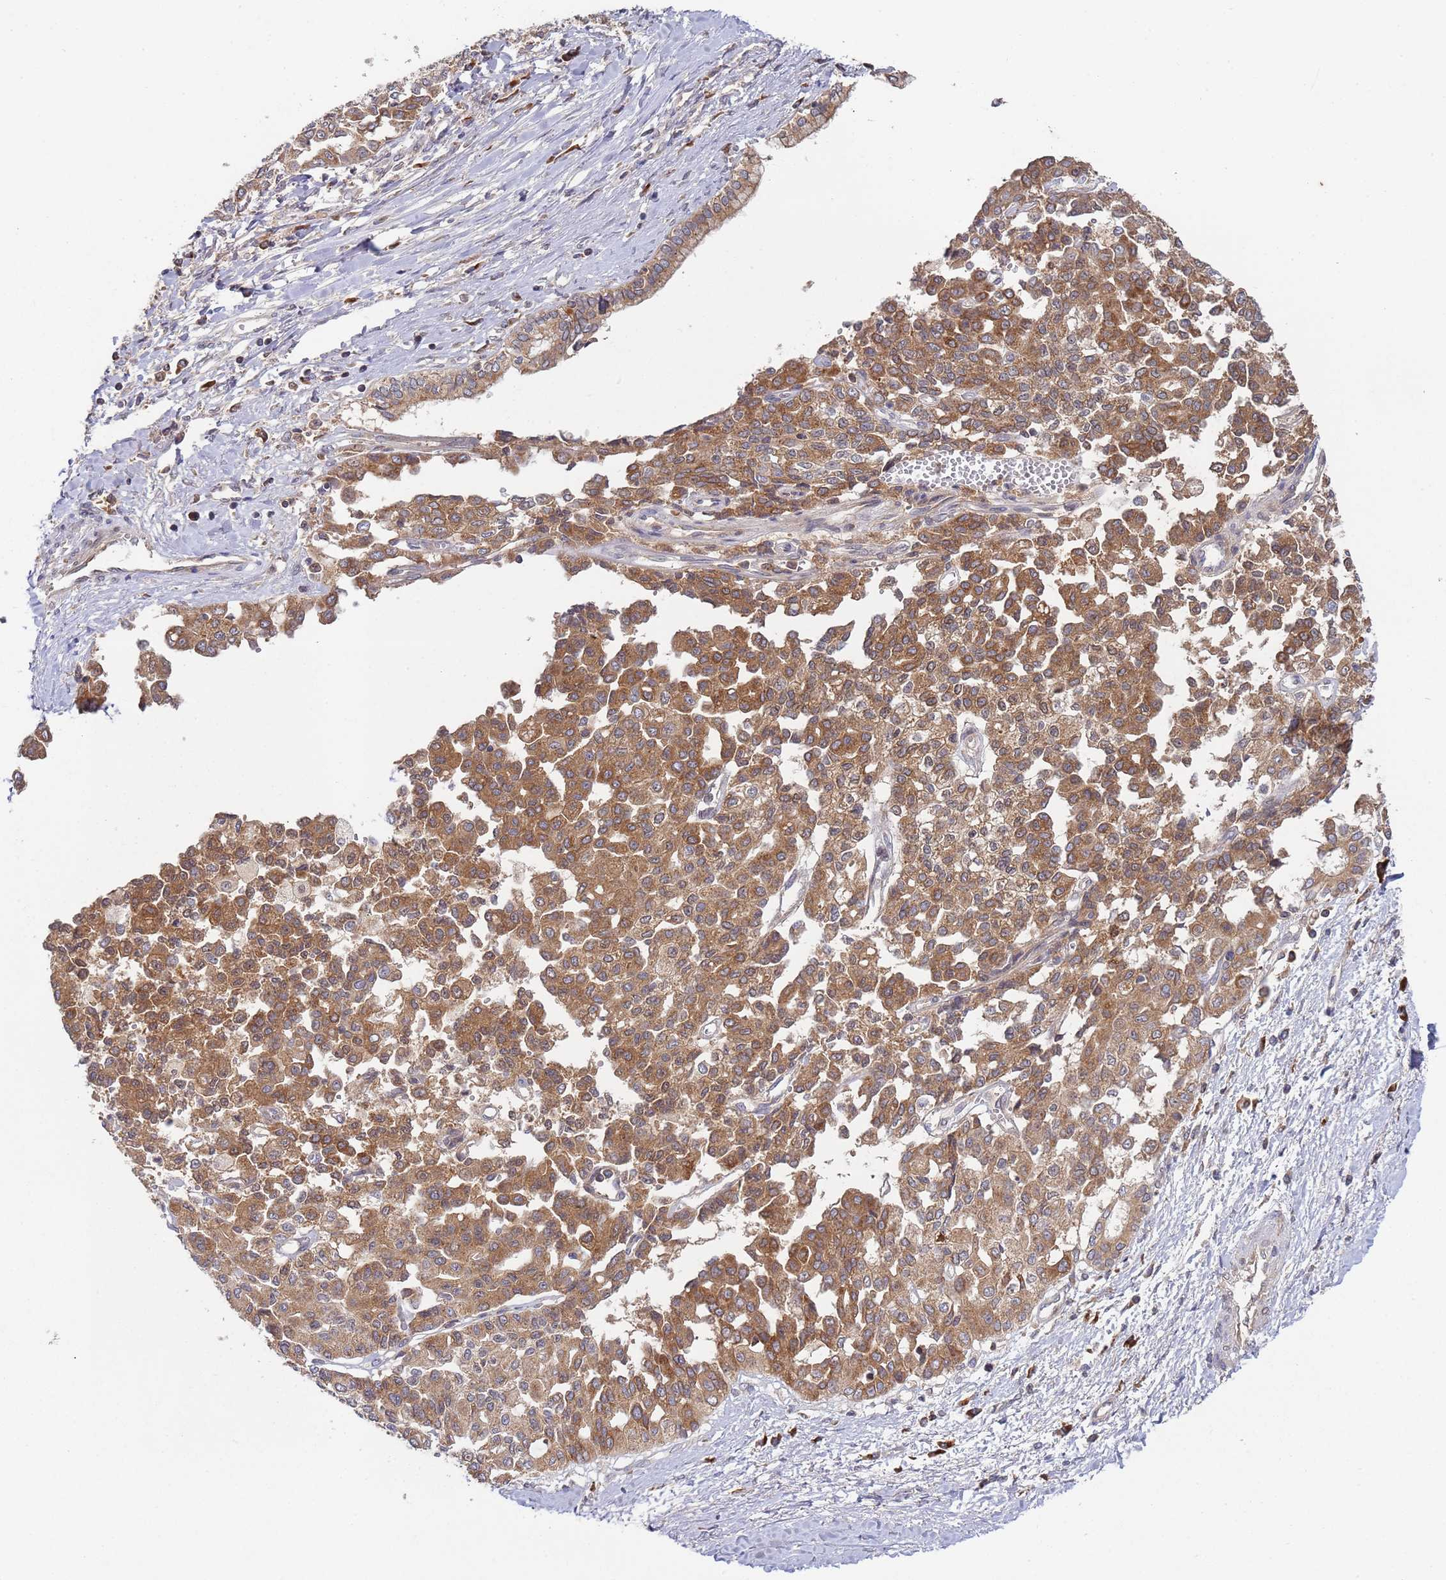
{"staining": {"intensity": "moderate", "quantity": ">75%", "location": "cytoplasmic/membranous"}, "tissue": "liver cancer", "cell_type": "Tumor cells", "image_type": "cancer", "snomed": [{"axis": "morphology", "description": "Cholangiocarcinoma"}, {"axis": "topography", "description": "Liver"}], "caption": "Immunohistochemistry (IHC) (DAB) staining of liver cancer (cholangiocarcinoma) demonstrates moderate cytoplasmic/membranous protein staining in approximately >75% of tumor cells. Nuclei are stained in blue.", "gene": "OR5A2", "patient": {"sex": "female", "age": 77}}